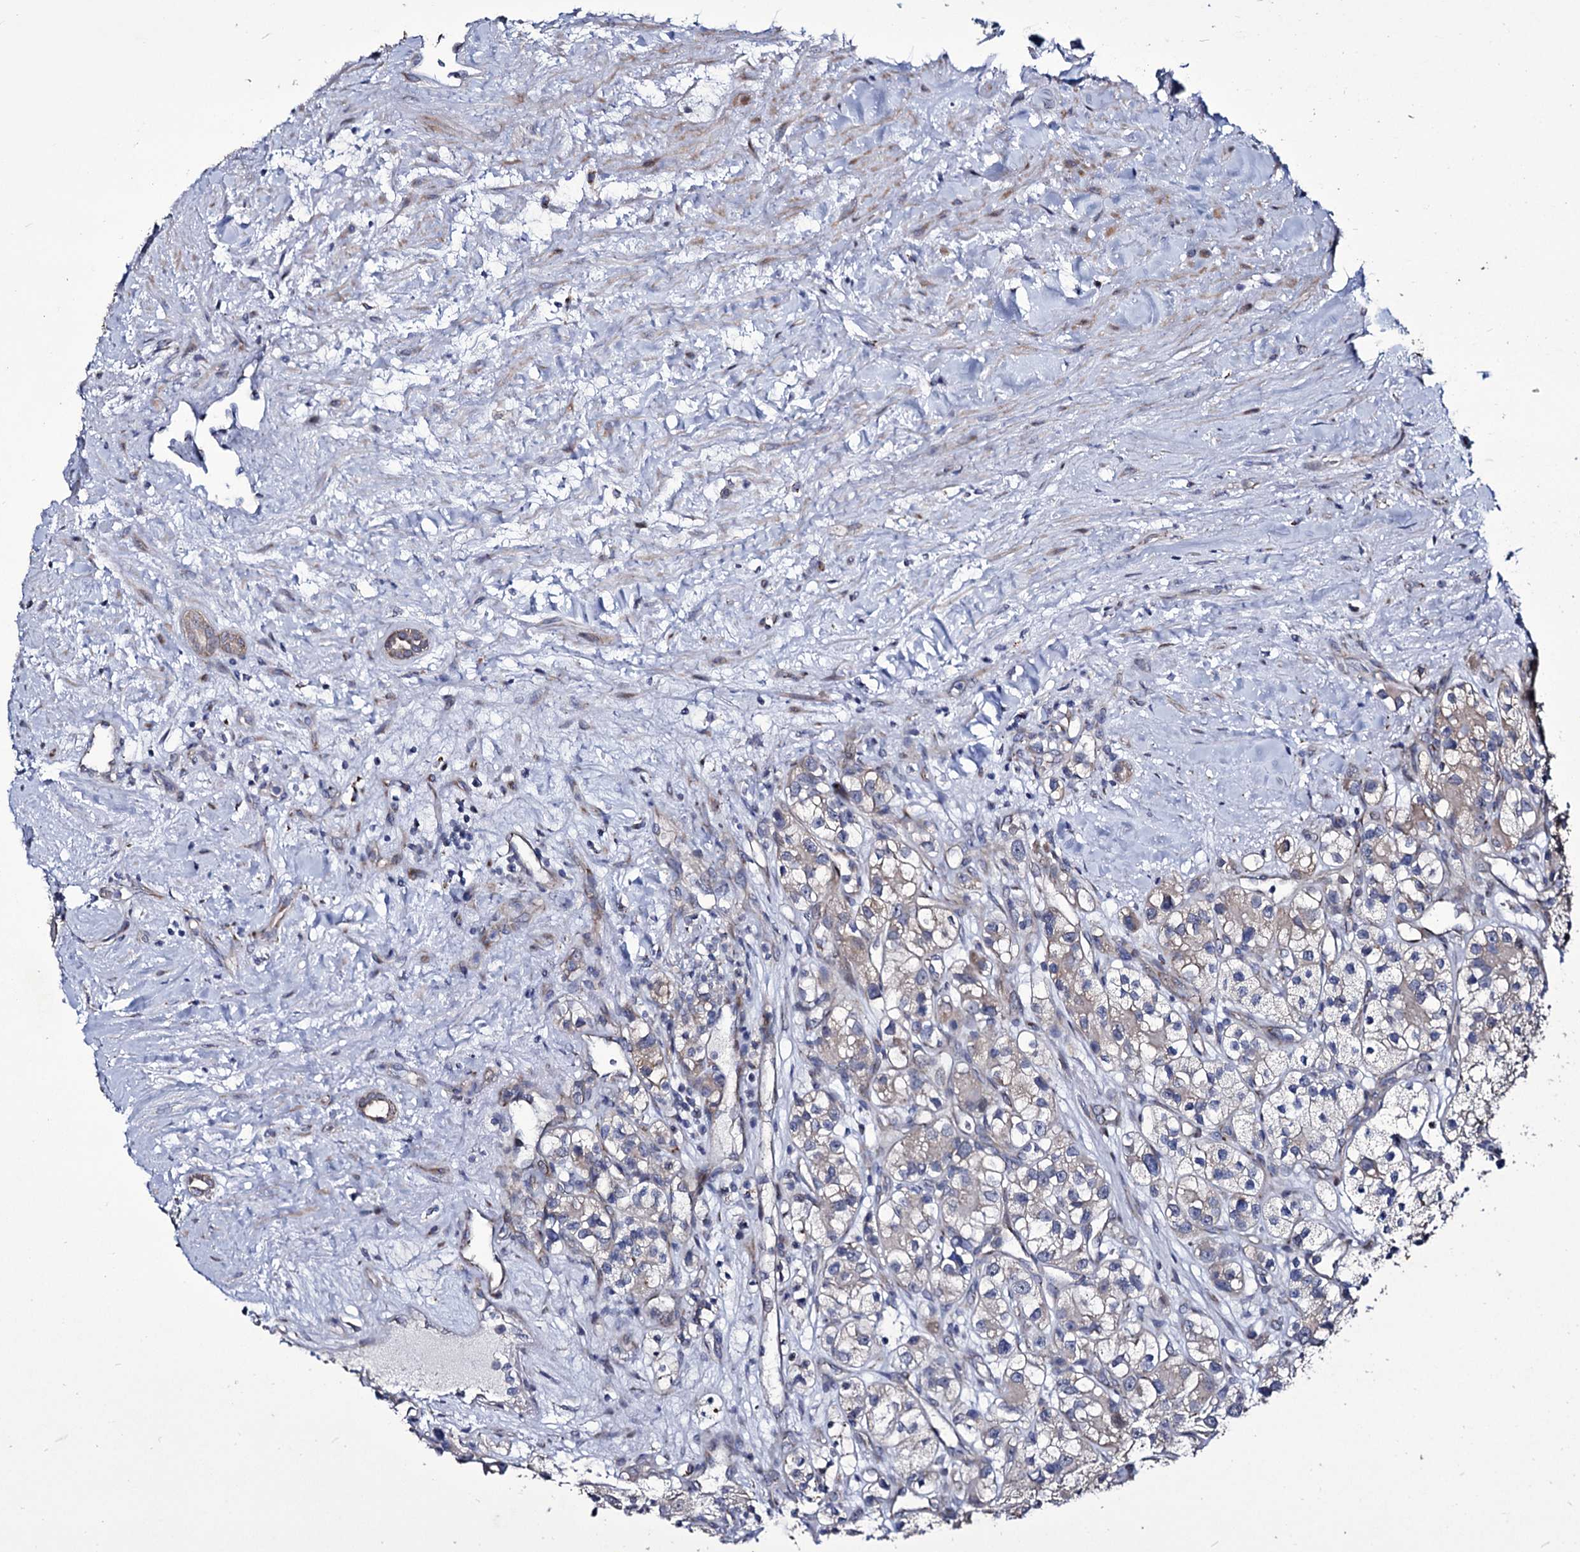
{"staining": {"intensity": "weak", "quantity": "<25%", "location": "cytoplasmic/membranous"}, "tissue": "renal cancer", "cell_type": "Tumor cells", "image_type": "cancer", "snomed": [{"axis": "morphology", "description": "Adenocarcinoma, NOS"}, {"axis": "topography", "description": "Kidney"}], "caption": "A micrograph of human renal cancer is negative for staining in tumor cells.", "gene": "TUBGCP5", "patient": {"sex": "female", "age": 57}}